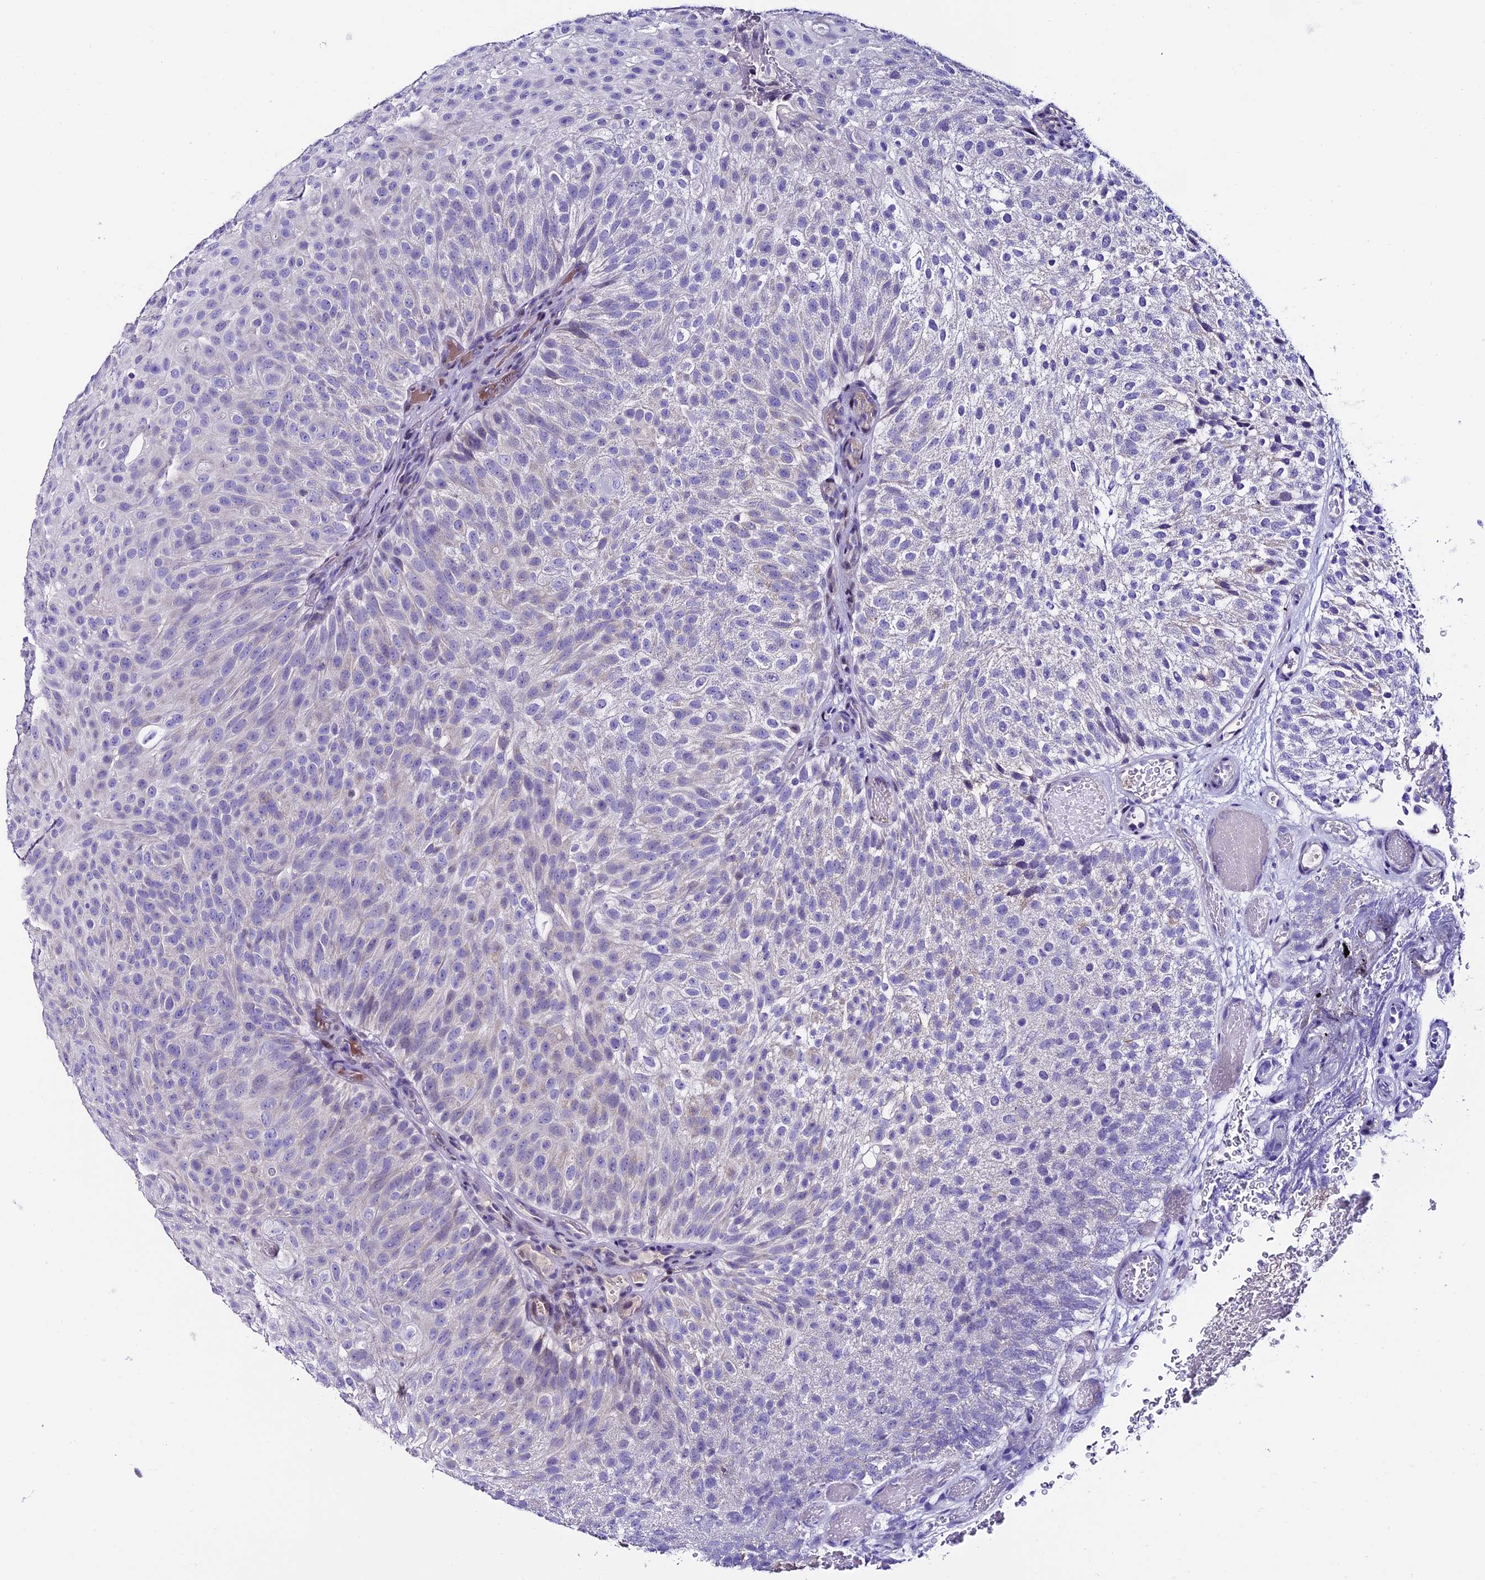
{"staining": {"intensity": "negative", "quantity": "none", "location": "none"}, "tissue": "urothelial cancer", "cell_type": "Tumor cells", "image_type": "cancer", "snomed": [{"axis": "morphology", "description": "Urothelial carcinoma, Low grade"}, {"axis": "topography", "description": "Urinary bladder"}], "caption": "The micrograph demonstrates no significant expression in tumor cells of urothelial cancer.", "gene": "SLC10A1", "patient": {"sex": "male", "age": 78}}